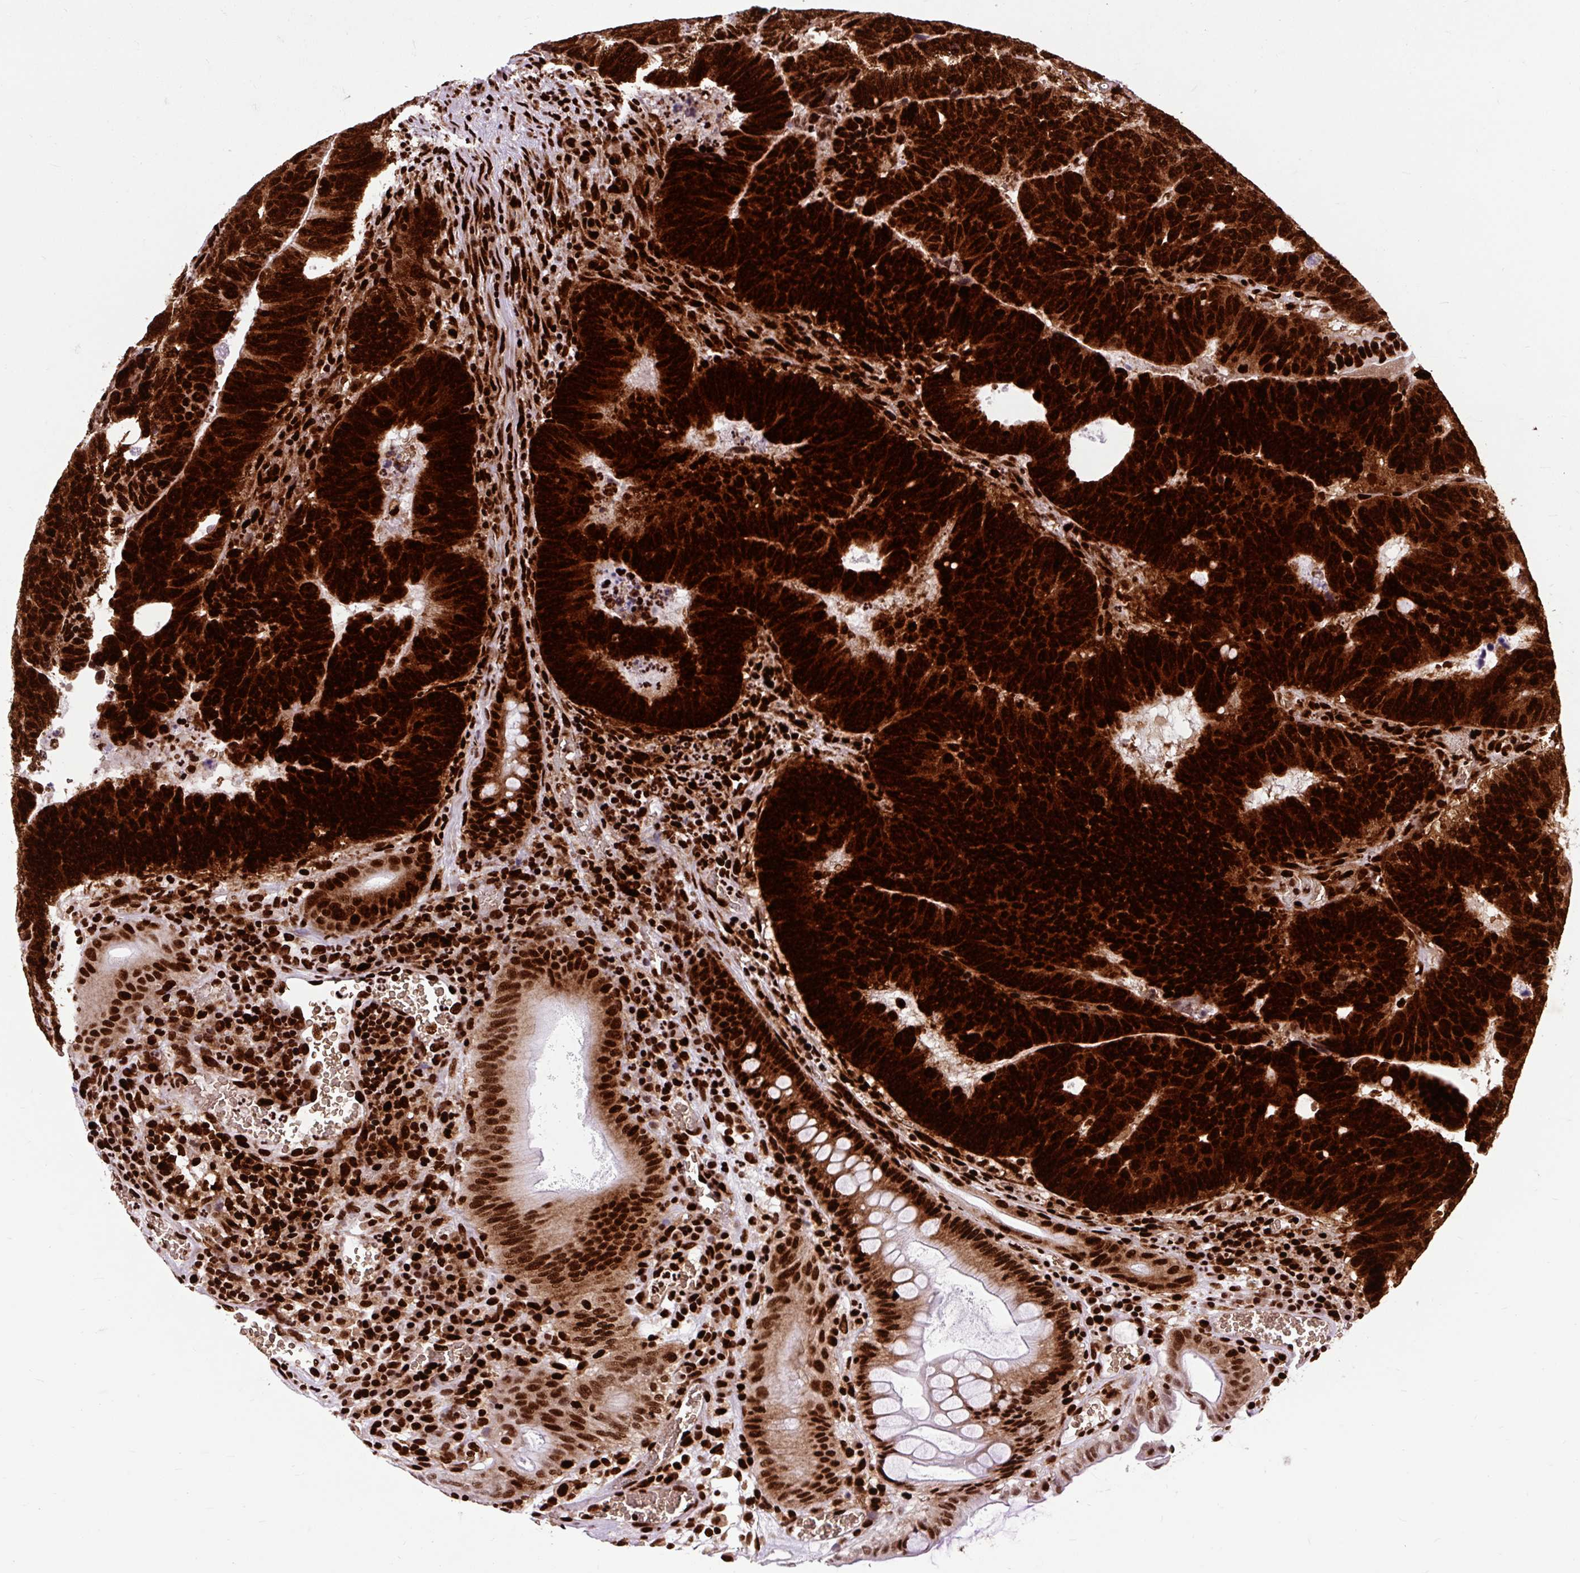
{"staining": {"intensity": "strong", "quantity": ">75%", "location": "cytoplasmic/membranous,nuclear"}, "tissue": "colorectal cancer", "cell_type": "Tumor cells", "image_type": "cancer", "snomed": [{"axis": "morphology", "description": "Adenocarcinoma, NOS"}, {"axis": "topography", "description": "Colon"}], "caption": "DAB (3,3'-diaminobenzidine) immunohistochemical staining of human colorectal cancer shows strong cytoplasmic/membranous and nuclear protein staining in about >75% of tumor cells.", "gene": "FUS", "patient": {"sex": "male", "age": 62}}